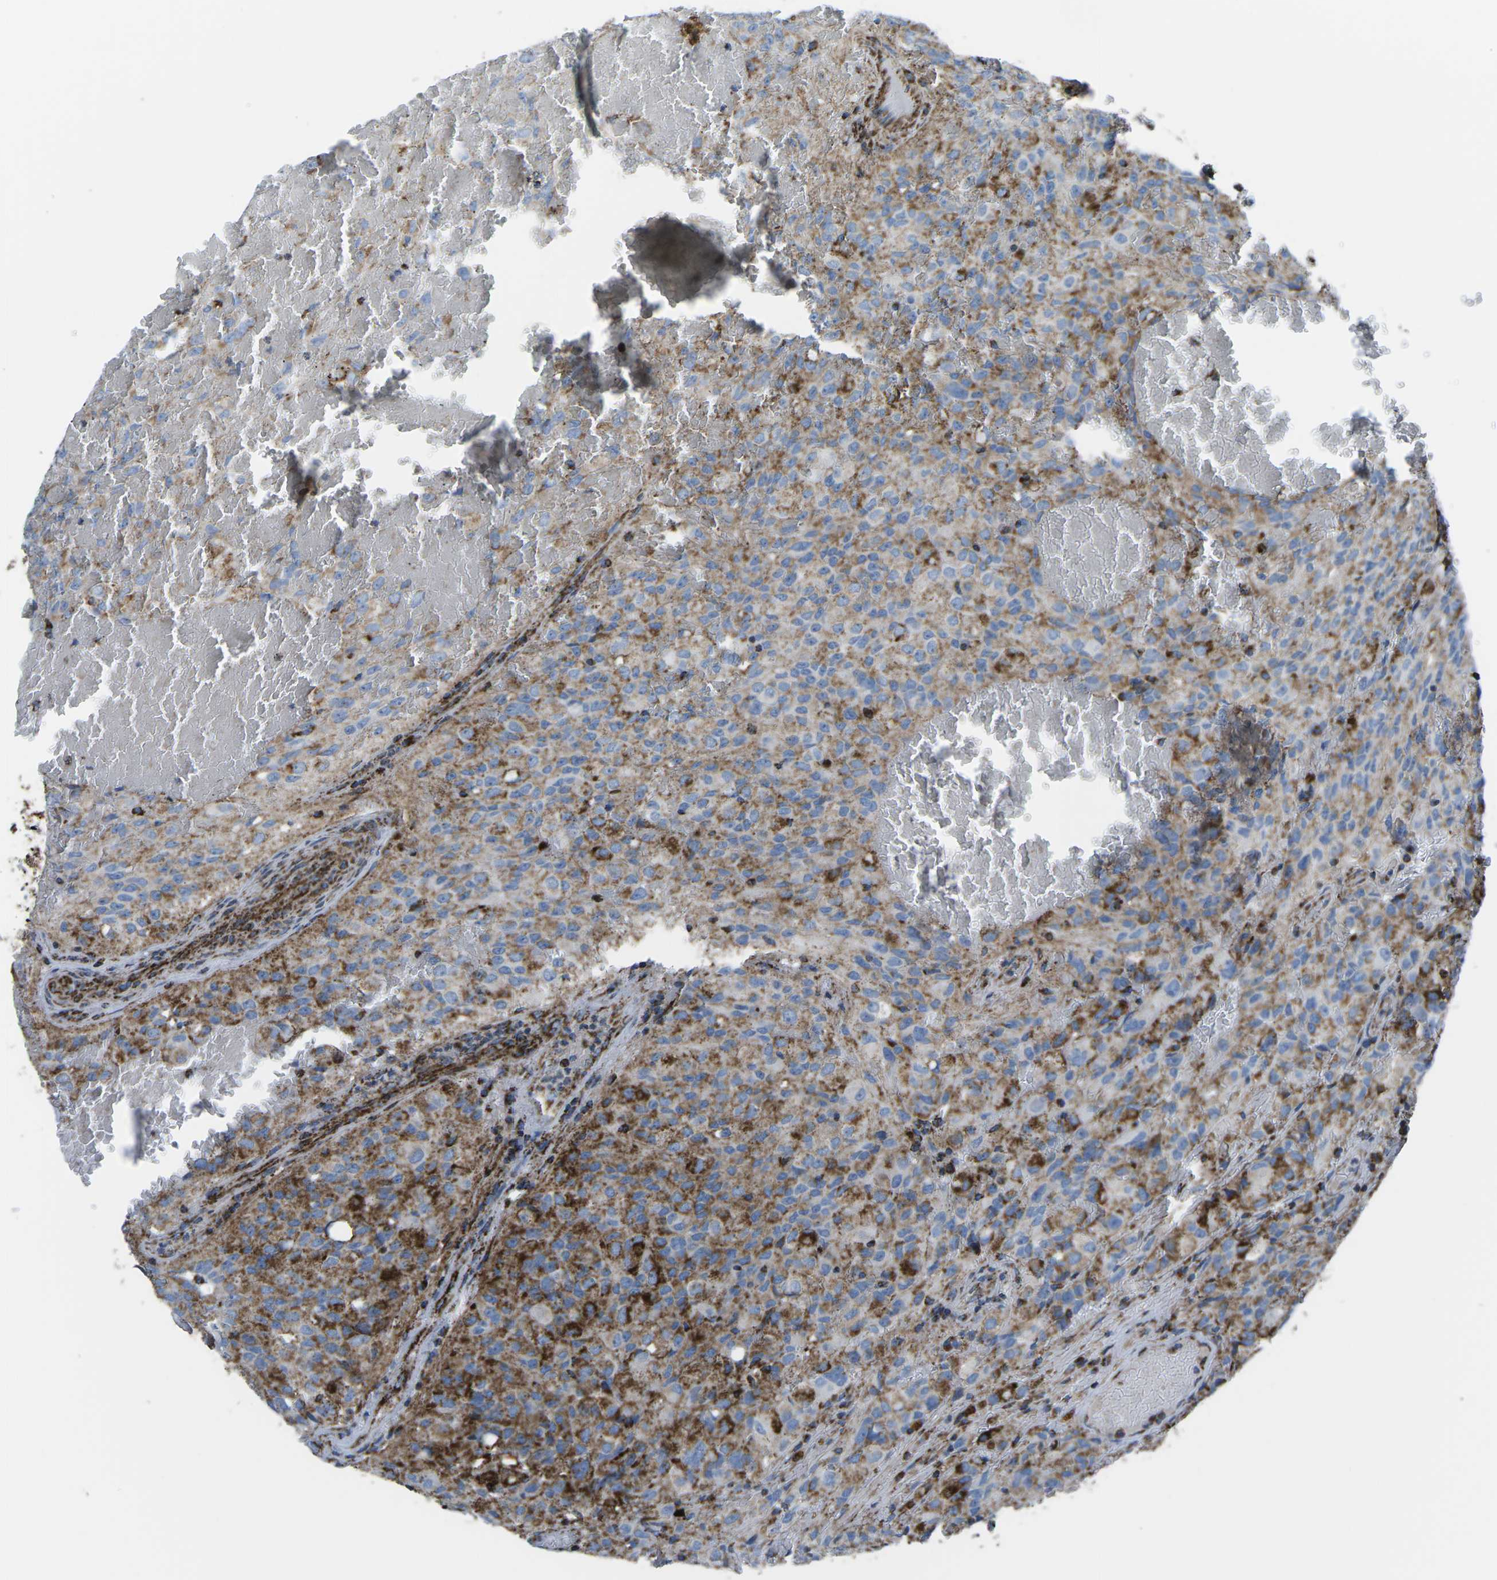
{"staining": {"intensity": "strong", "quantity": "25%-75%", "location": "cytoplasmic/membranous"}, "tissue": "glioma", "cell_type": "Tumor cells", "image_type": "cancer", "snomed": [{"axis": "morphology", "description": "Glioma, malignant, High grade"}, {"axis": "topography", "description": "Brain"}], "caption": "Malignant high-grade glioma stained for a protein reveals strong cytoplasmic/membranous positivity in tumor cells.", "gene": "MT-CO2", "patient": {"sex": "male", "age": 32}}